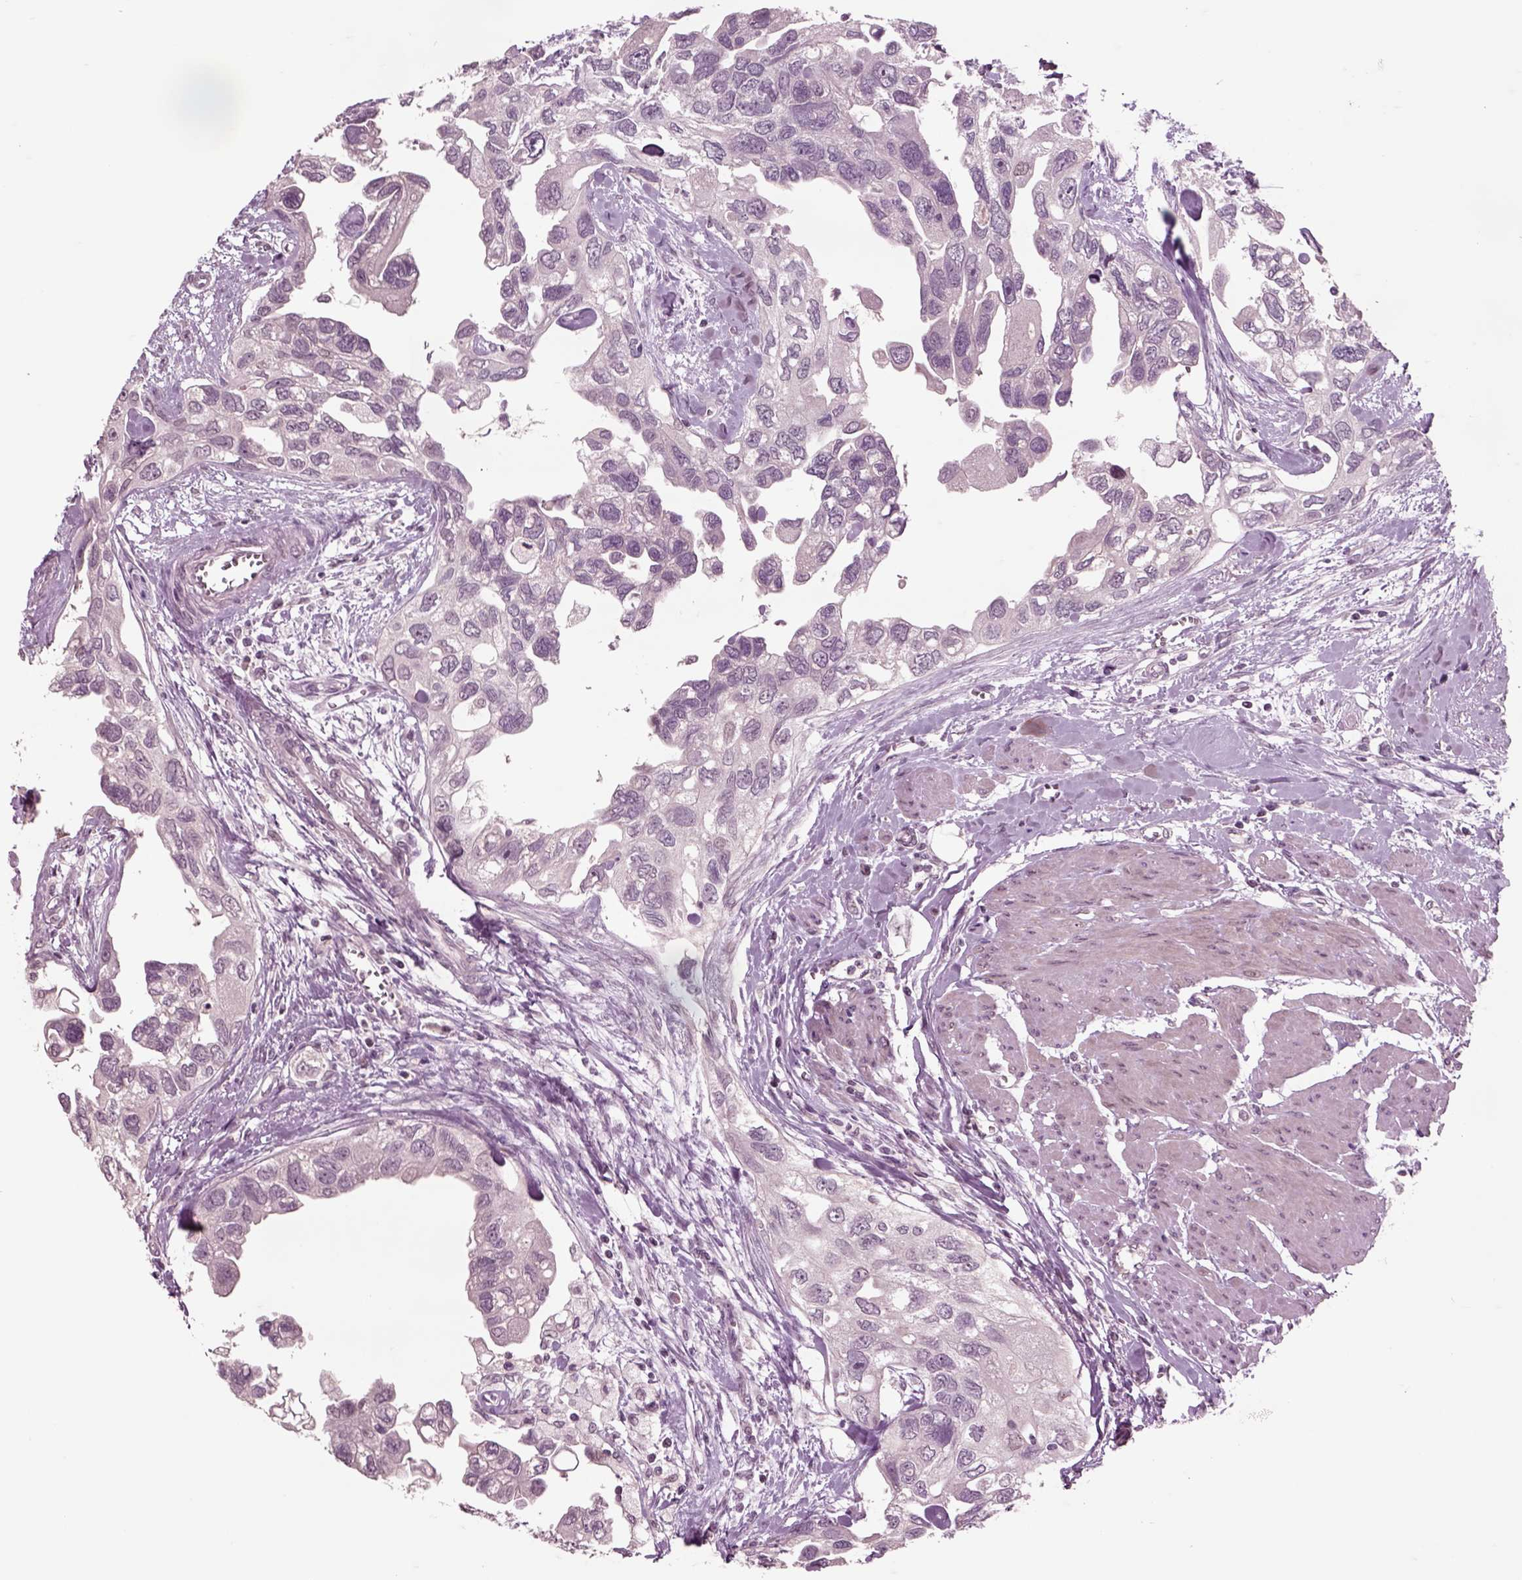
{"staining": {"intensity": "negative", "quantity": "none", "location": "none"}, "tissue": "urothelial cancer", "cell_type": "Tumor cells", "image_type": "cancer", "snomed": [{"axis": "morphology", "description": "Urothelial carcinoma, High grade"}, {"axis": "topography", "description": "Urinary bladder"}], "caption": "Tumor cells show no significant expression in urothelial carcinoma (high-grade).", "gene": "CHGB", "patient": {"sex": "male", "age": 59}}